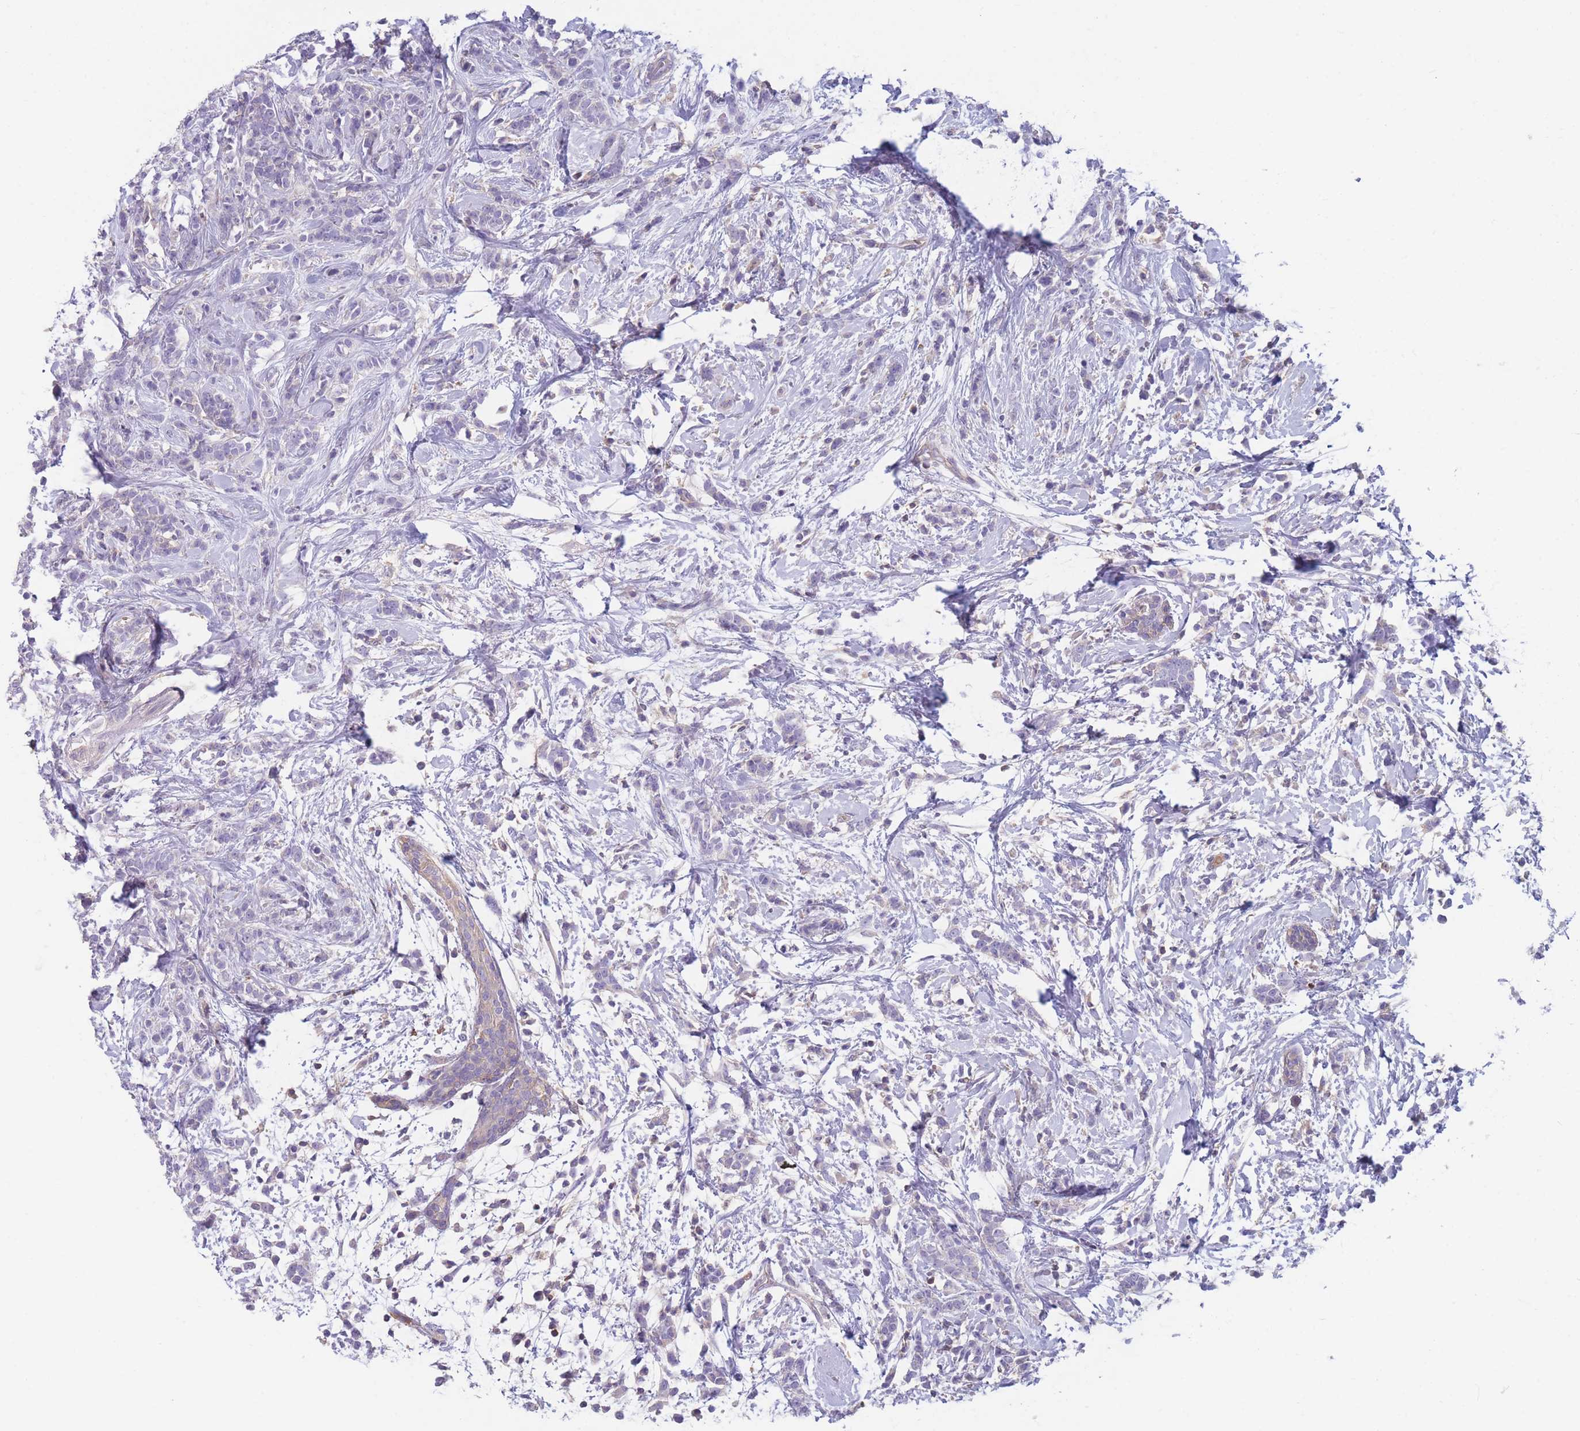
{"staining": {"intensity": "negative", "quantity": "none", "location": "none"}, "tissue": "breast cancer", "cell_type": "Tumor cells", "image_type": "cancer", "snomed": [{"axis": "morphology", "description": "Lobular carcinoma"}, {"axis": "topography", "description": "Breast"}], "caption": "An IHC image of breast lobular carcinoma is shown. There is no staining in tumor cells of breast lobular carcinoma.", "gene": "ST3GAL4", "patient": {"sex": "female", "age": 58}}